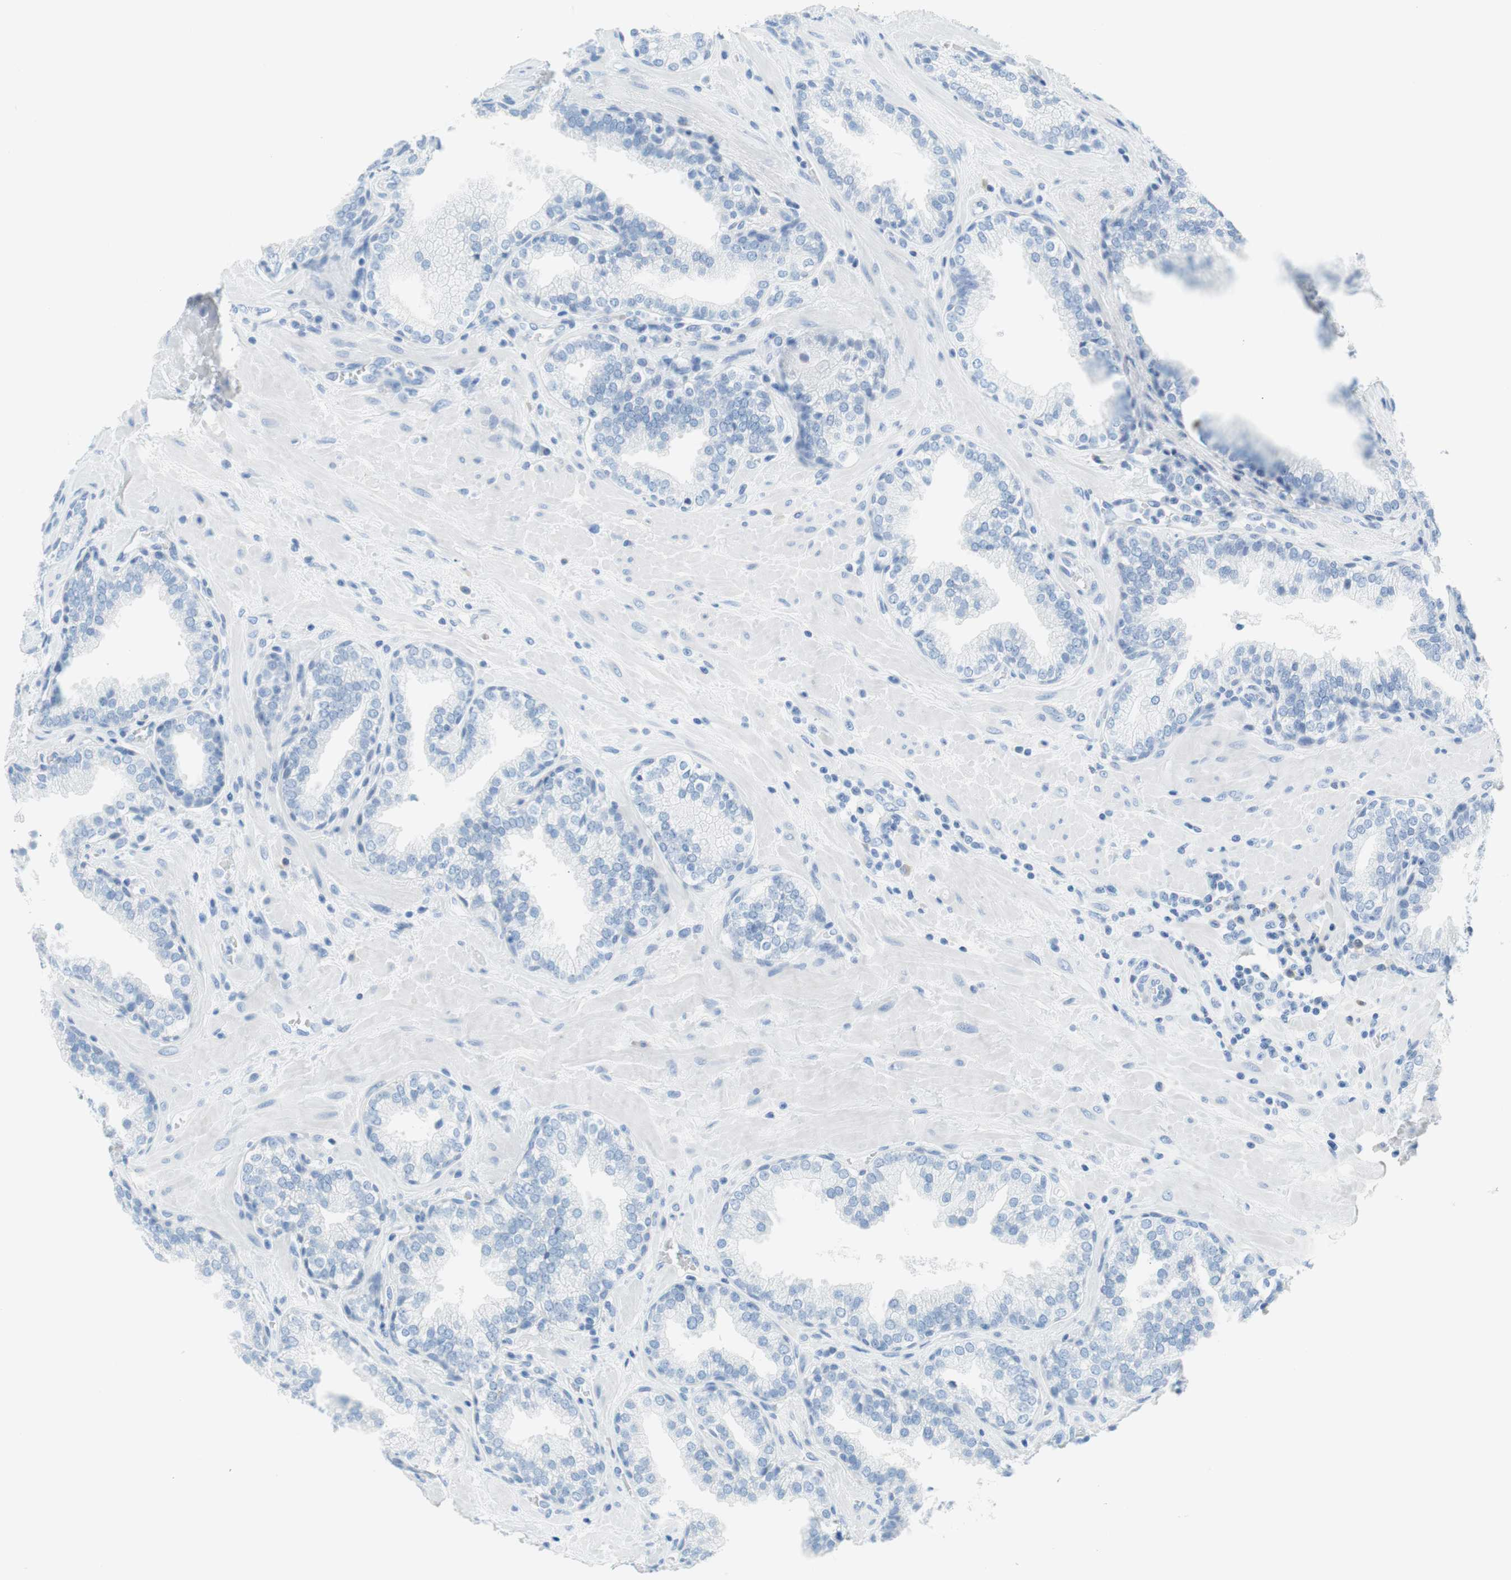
{"staining": {"intensity": "negative", "quantity": "none", "location": "none"}, "tissue": "prostate", "cell_type": "Glandular cells", "image_type": "normal", "snomed": [{"axis": "morphology", "description": "Normal tissue, NOS"}, {"axis": "topography", "description": "Prostate"}], "caption": "Unremarkable prostate was stained to show a protein in brown. There is no significant expression in glandular cells. The staining is performed using DAB brown chromogen with nuclei counter-stained in using hematoxylin.", "gene": "MYH1", "patient": {"sex": "male", "age": 51}}